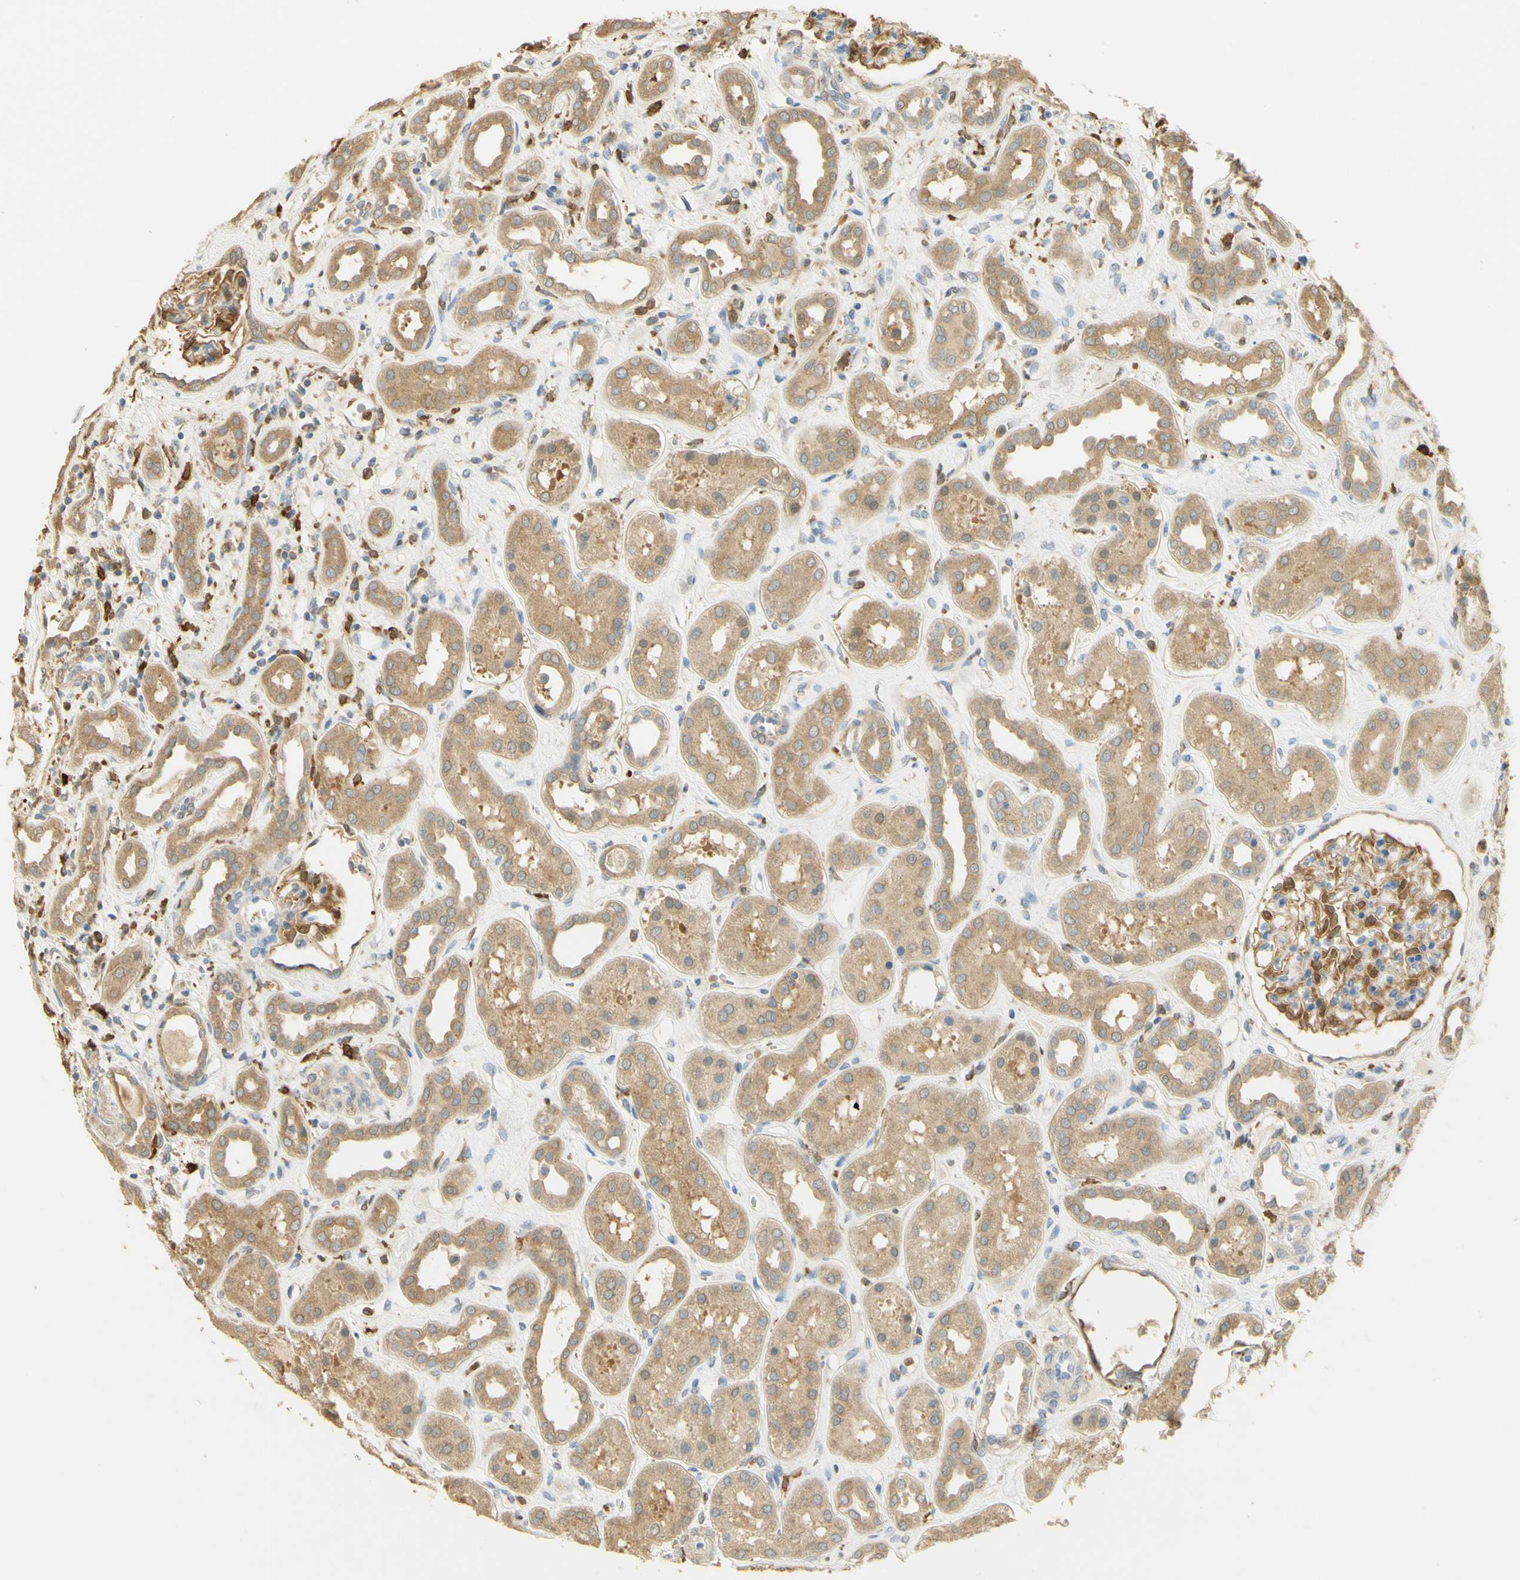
{"staining": {"intensity": "moderate", "quantity": "25%-75%", "location": "cytoplasmic/membranous"}, "tissue": "kidney", "cell_type": "Cells in glomeruli", "image_type": "normal", "snomed": [{"axis": "morphology", "description": "Normal tissue, NOS"}, {"axis": "topography", "description": "Kidney"}], "caption": "The image displays a brown stain indicating the presence of a protein in the cytoplasmic/membranous of cells in glomeruli in kidney. (Stains: DAB in brown, nuclei in blue, Microscopy: brightfield microscopy at high magnification).", "gene": "PAK1", "patient": {"sex": "male", "age": 59}}